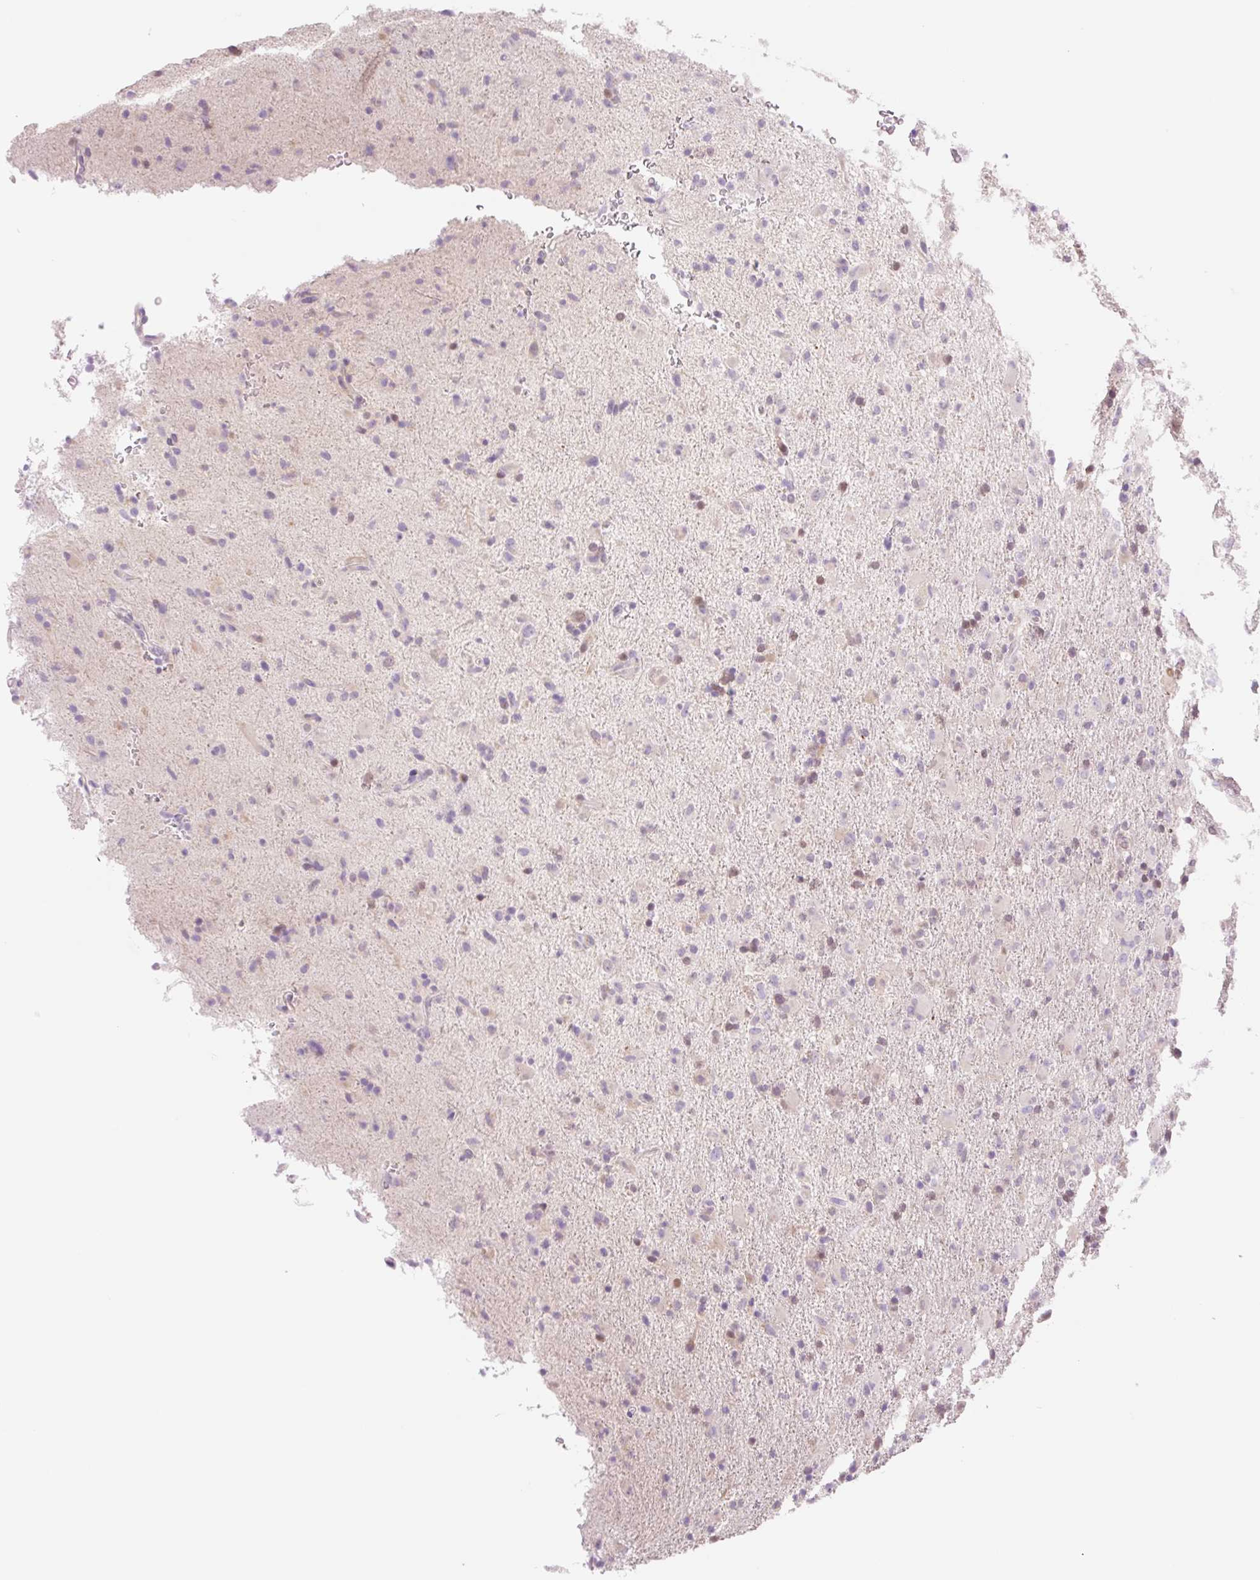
{"staining": {"intensity": "weak", "quantity": "<25%", "location": "nuclear"}, "tissue": "glioma", "cell_type": "Tumor cells", "image_type": "cancer", "snomed": [{"axis": "morphology", "description": "Glioma, malignant, Low grade"}, {"axis": "topography", "description": "Brain"}], "caption": "DAB immunohistochemical staining of human glioma exhibits no significant staining in tumor cells. (Stains: DAB immunohistochemistry (IHC) with hematoxylin counter stain, Microscopy: brightfield microscopy at high magnification).", "gene": "HEBP1", "patient": {"sex": "male", "age": 65}}